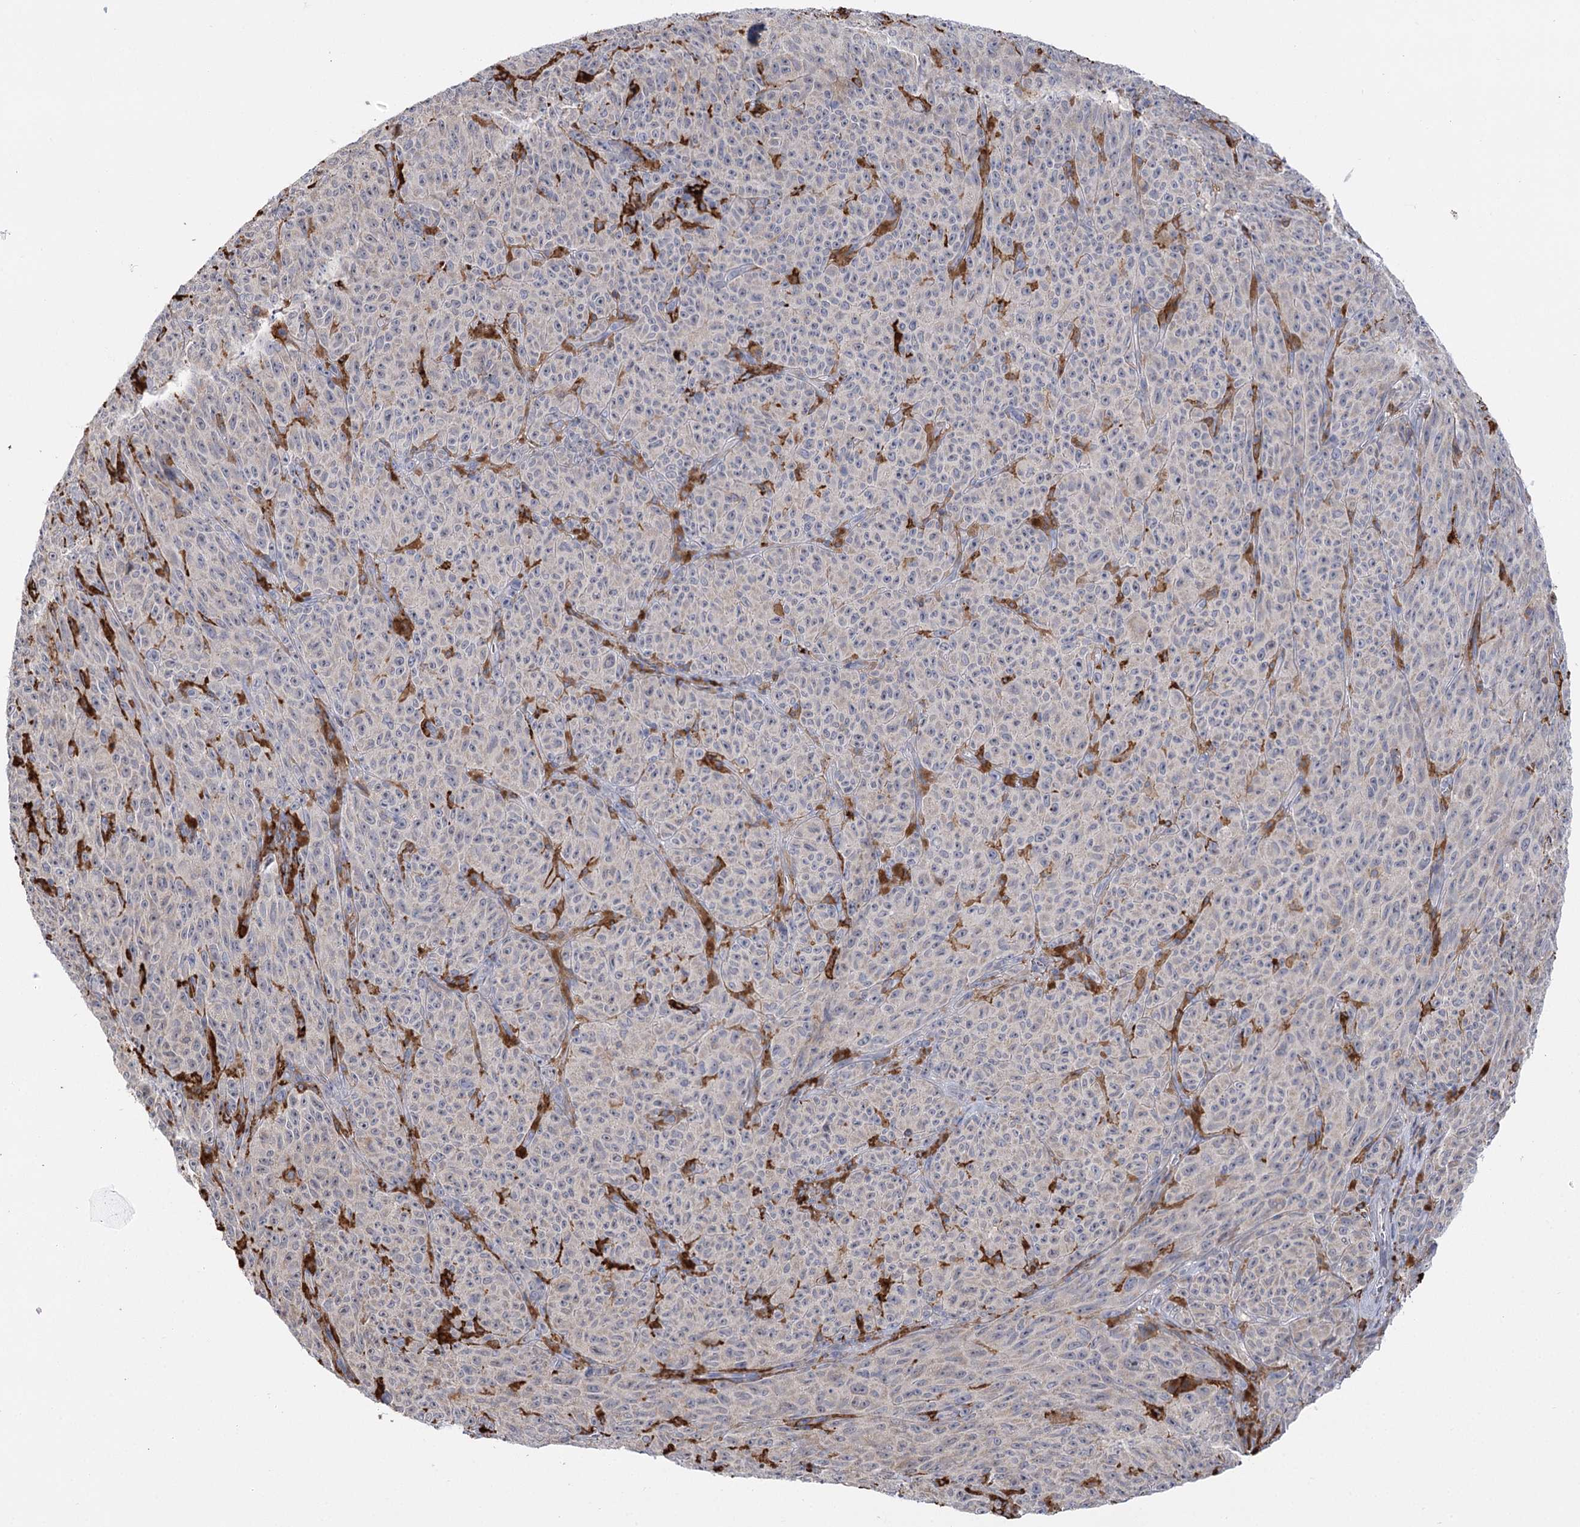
{"staining": {"intensity": "negative", "quantity": "none", "location": "none"}, "tissue": "melanoma", "cell_type": "Tumor cells", "image_type": "cancer", "snomed": [{"axis": "morphology", "description": "Malignant melanoma, NOS"}, {"axis": "topography", "description": "Skin"}], "caption": "The micrograph exhibits no significant expression in tumor cells of melanoma.", "gene": "PIWIL4", "patient": {"sex": "female", "age": 82}}